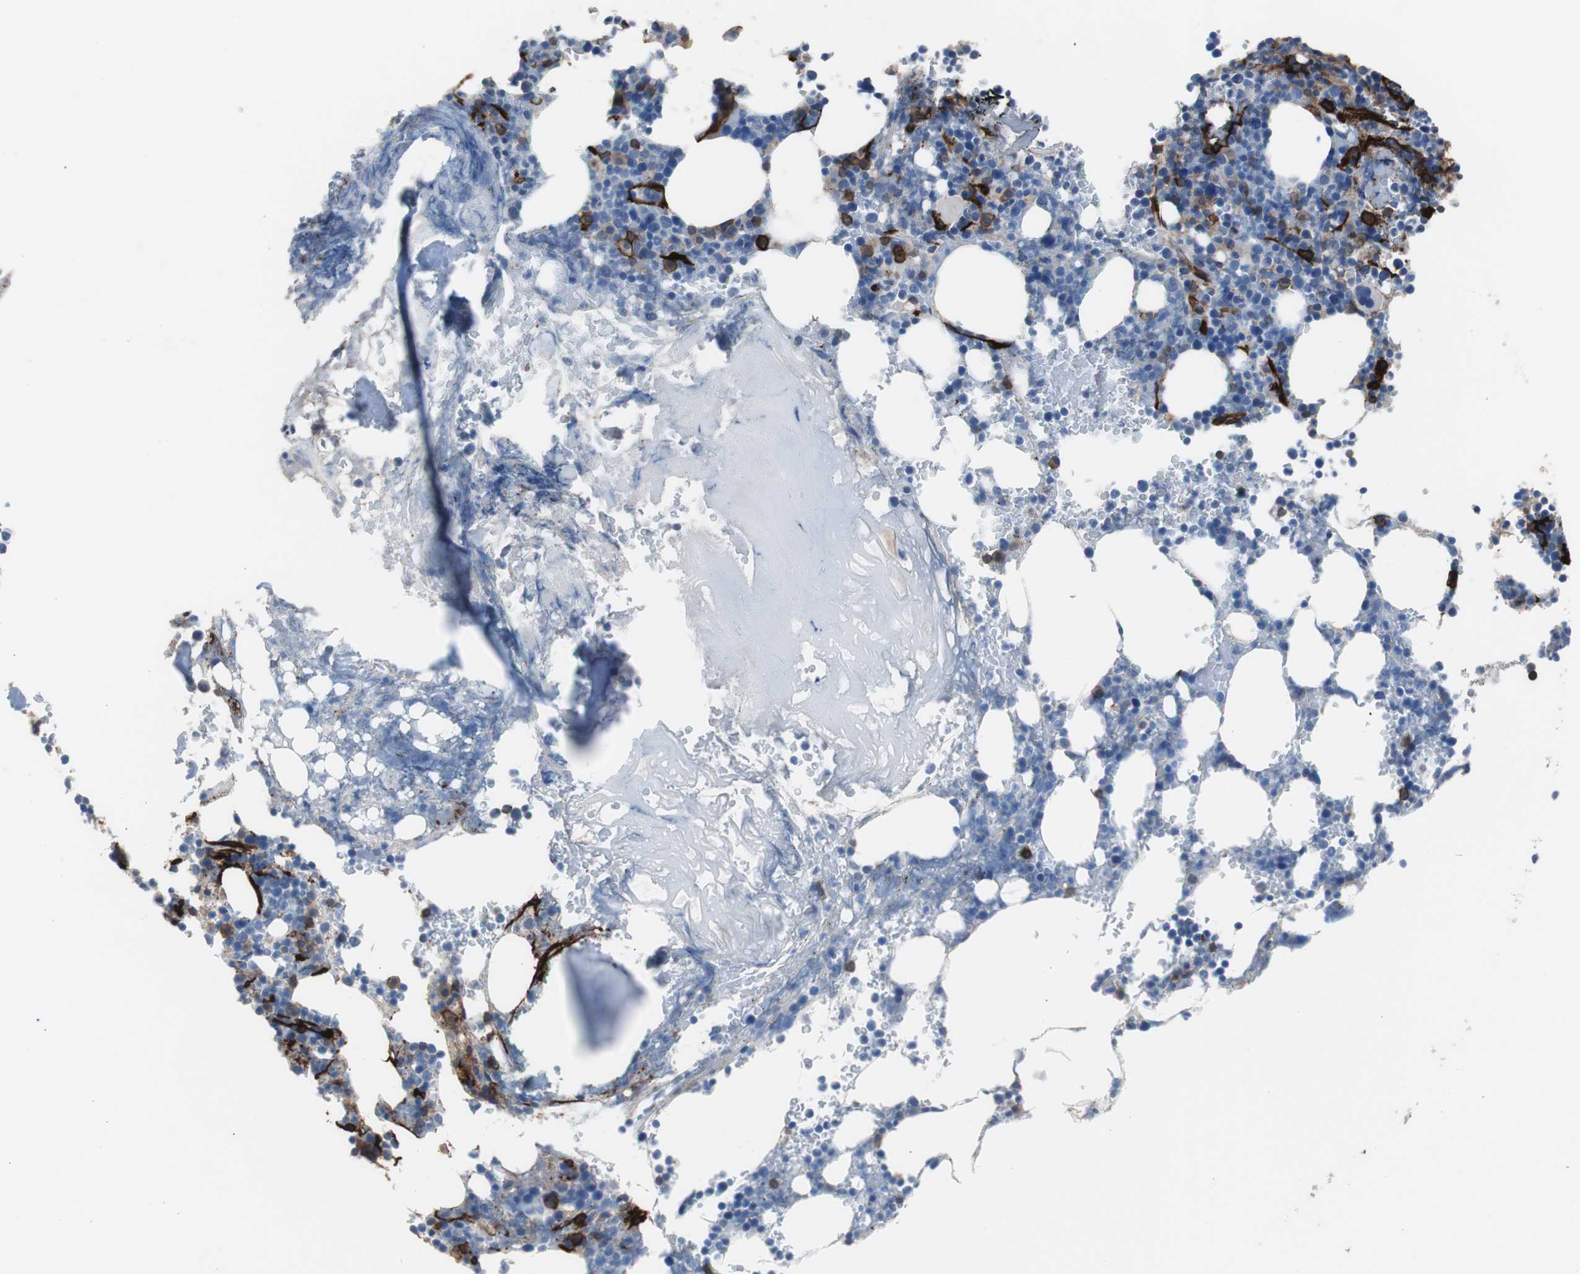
{"staining": {"intensity": "strong", "quantity": "<25%", "location": "cytoplasmic/membranous"}, "tissue": "bone marrow", "cell_type": "Hematopoietic cells", "image_type": "normal", "snomed": [{"axis": "morphology", "description": "Normal tissue, NOS"}, {"axis": "topography", "description": "Bone marrow"}], "caption": "Hematopoietic cells reveal medium levels of strong cytoplasmic/membranous expression in about <25% of cells in normal bone marrow. (DAB = brown stain, brightfield microscopy at high magnification).", "gene": "FCGR2B", "patient": {"sex": "female", "age": 66}}